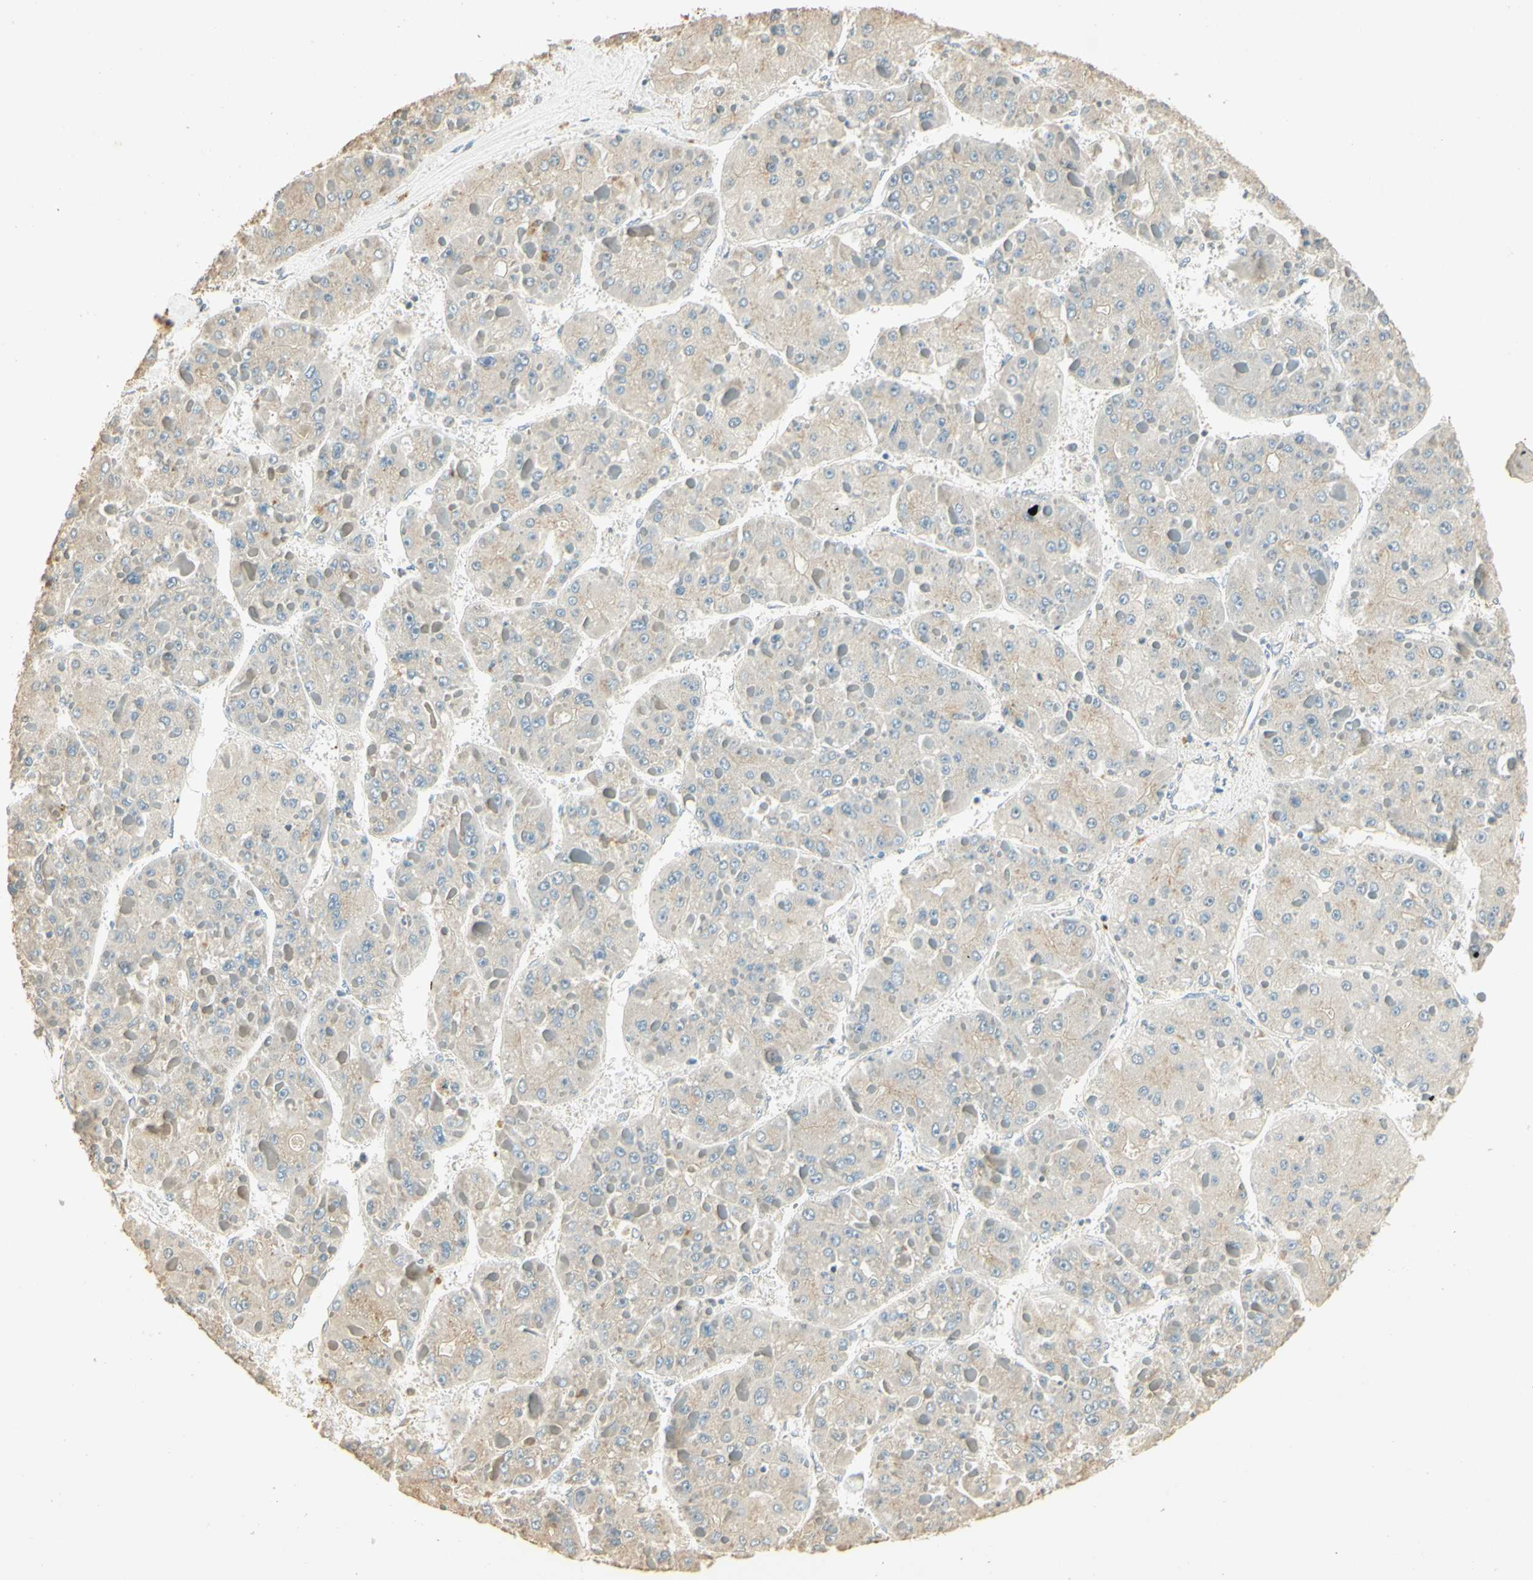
{"staining": {"intensity": "weak", "quantity": ">75%", "location": "cytoplasmic/membranous"}, "tissue": "liver cancer", "cell_type": "Tumor cells", "image_type": "cancer", "snomed": [{"axis": "morphology", "description": "Carcinoma, Hepatocellular, NOS"}, {"axis": "topography", "description": "Liver"}], "caption": "Immunohistochemistry image of neoplastic tissue: human hepatocellular carcinoma (liver) stained using IHC reveals low levels of weak protein expression localized specifically in the cytoplasmic/membranous of tumor cells, appearing as a cytoplasmic/membranous brown color.", "gene": "UXS1", "patient": {"sex": "female", "age": 73}}